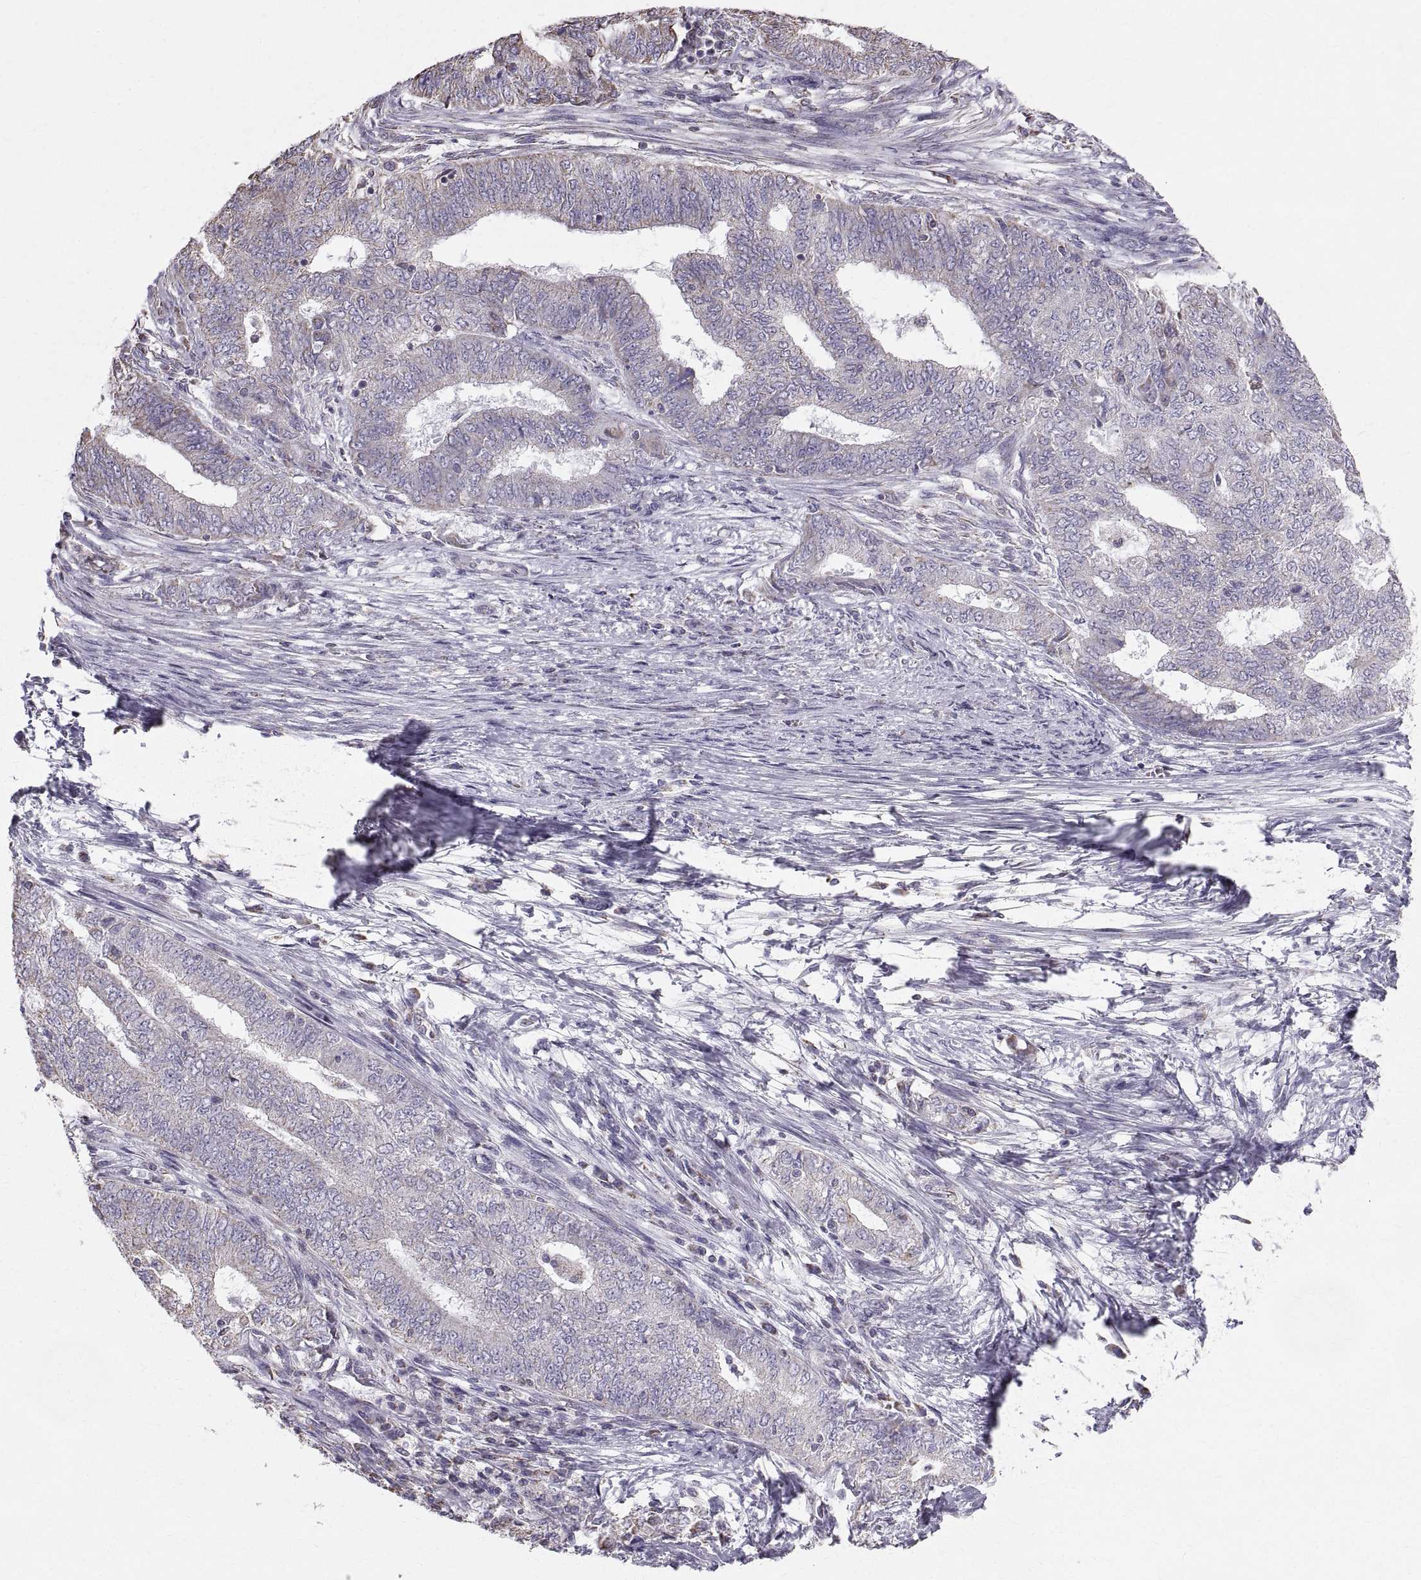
{"staining": {"intensity": "weak", "quantity": "<25%", "location": "cytoplasmic/membranous"}, "tissue": "endometrial cancer", "cell_type": "Tumor cells", "image_type": "cancer", "snomed": [{"axis": "morphology", "description": "Adenocarcinoma, NOS"}, {"axis": "topography", "description": "Endometrium"}], "caption": "Immunohistochemistry histopathology image of human adenocarcinoma (endometrial) stained for a protein (brown), which displays no positivity in tumor cells. (DAB (3,3'-diaminobenzidine) immunohistochemistry (IHC) with hematoxylin counter stain).", "gene": "STMND1", "patient": {"sex": "female", "age": 62}}